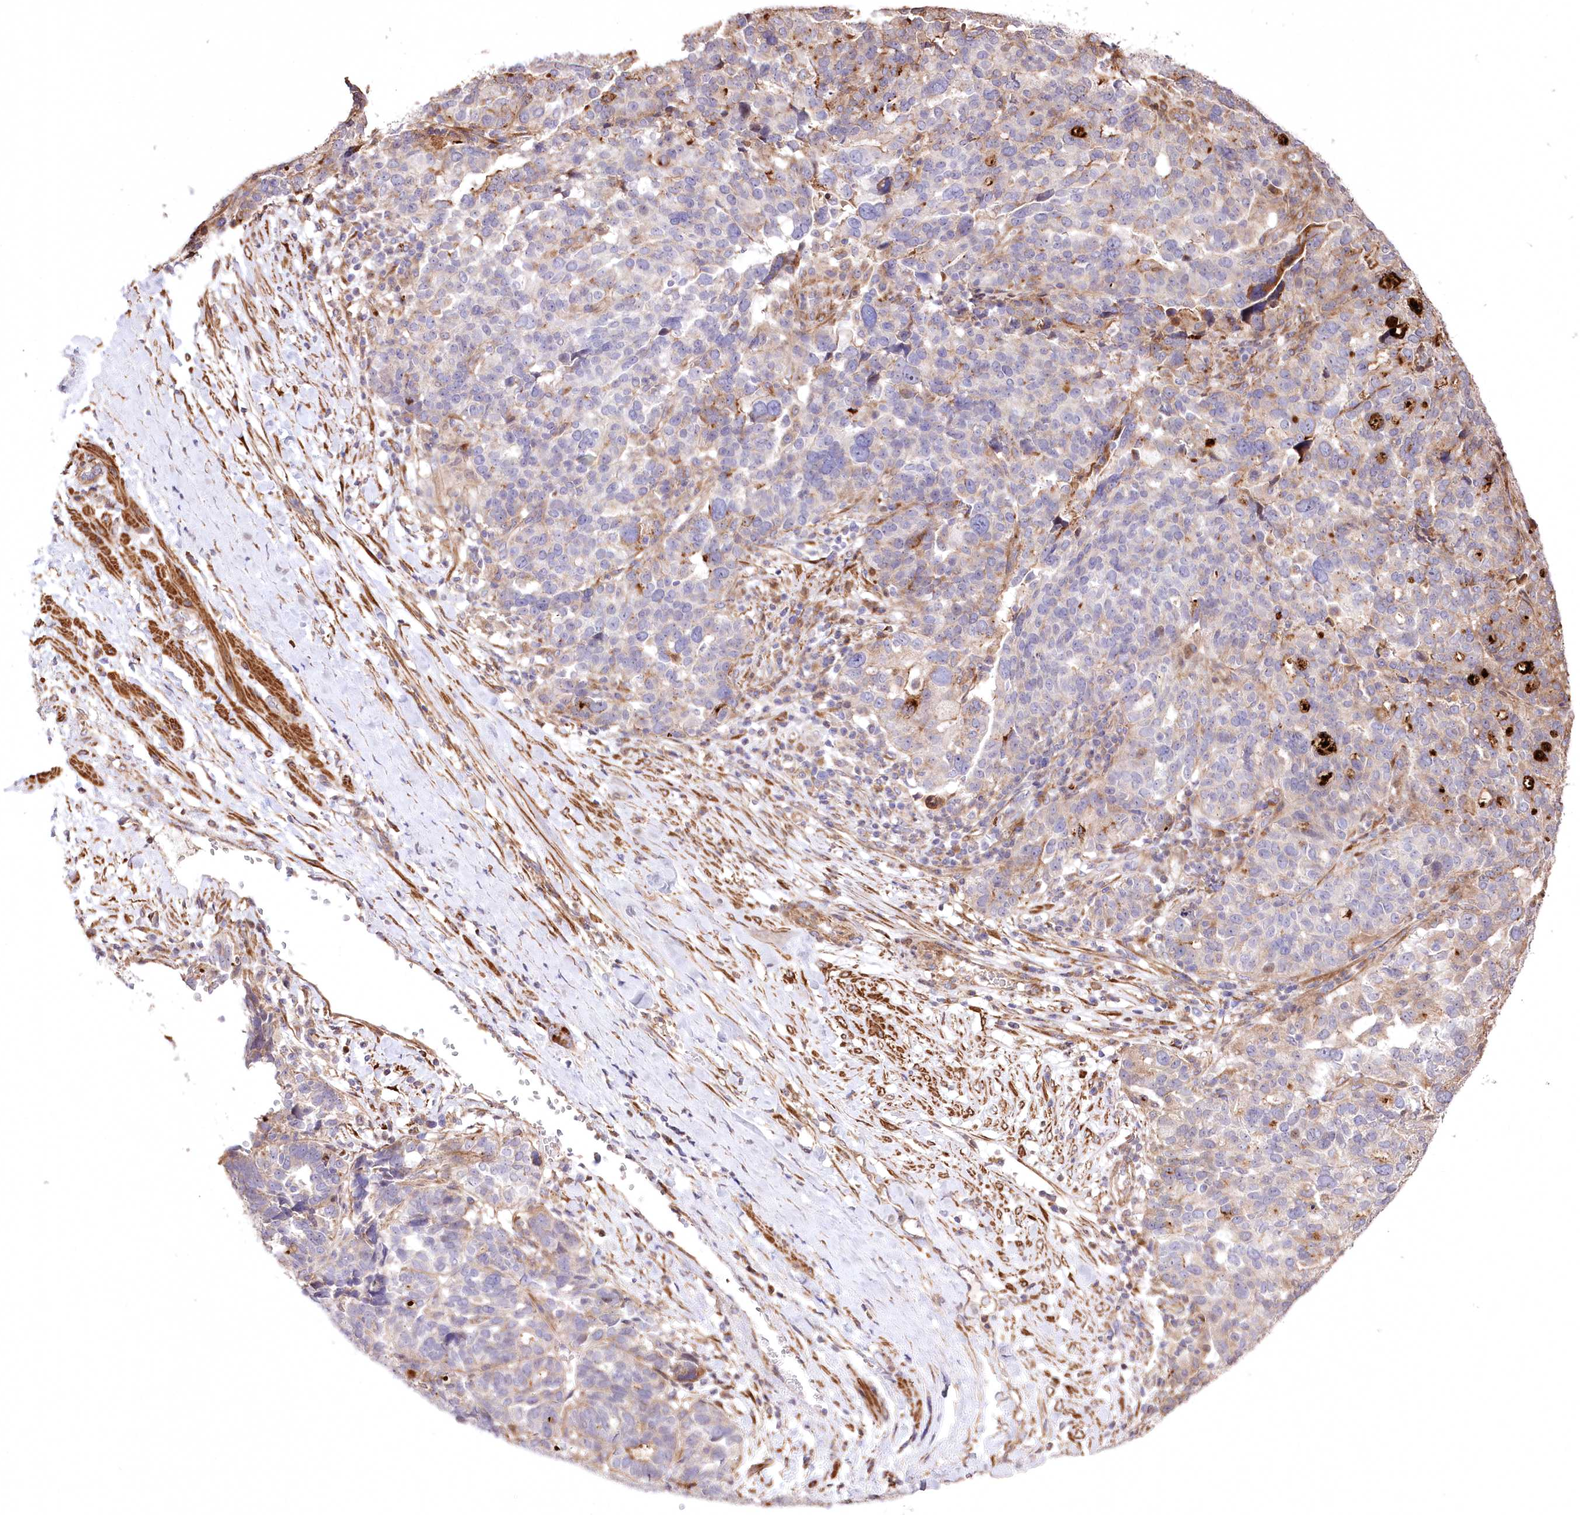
{"staining": {"intensity": "weak", "quantity": "<25%", "location": "cytoplasmic/membranous"}, "tissue": "ovarian cancer", "cell_type": "Tumor cells", "image_type": "cancer", "snomed": [{"axis": "morphology", "description": "Cystadenocarcinoma, serous, NOS"}, {"axis": "topography", "description": "Ovary"}], "caption": "This histopathology image is of ovarian serous cystadenocarcinoma stained with immunohistochemistry (IHC) to label a protein in brown with the nuclei are counter-stained blue. There is no expression in tumor cells.", "gene": "RNF24", "patient": {"sex": "female", "age": 59}}